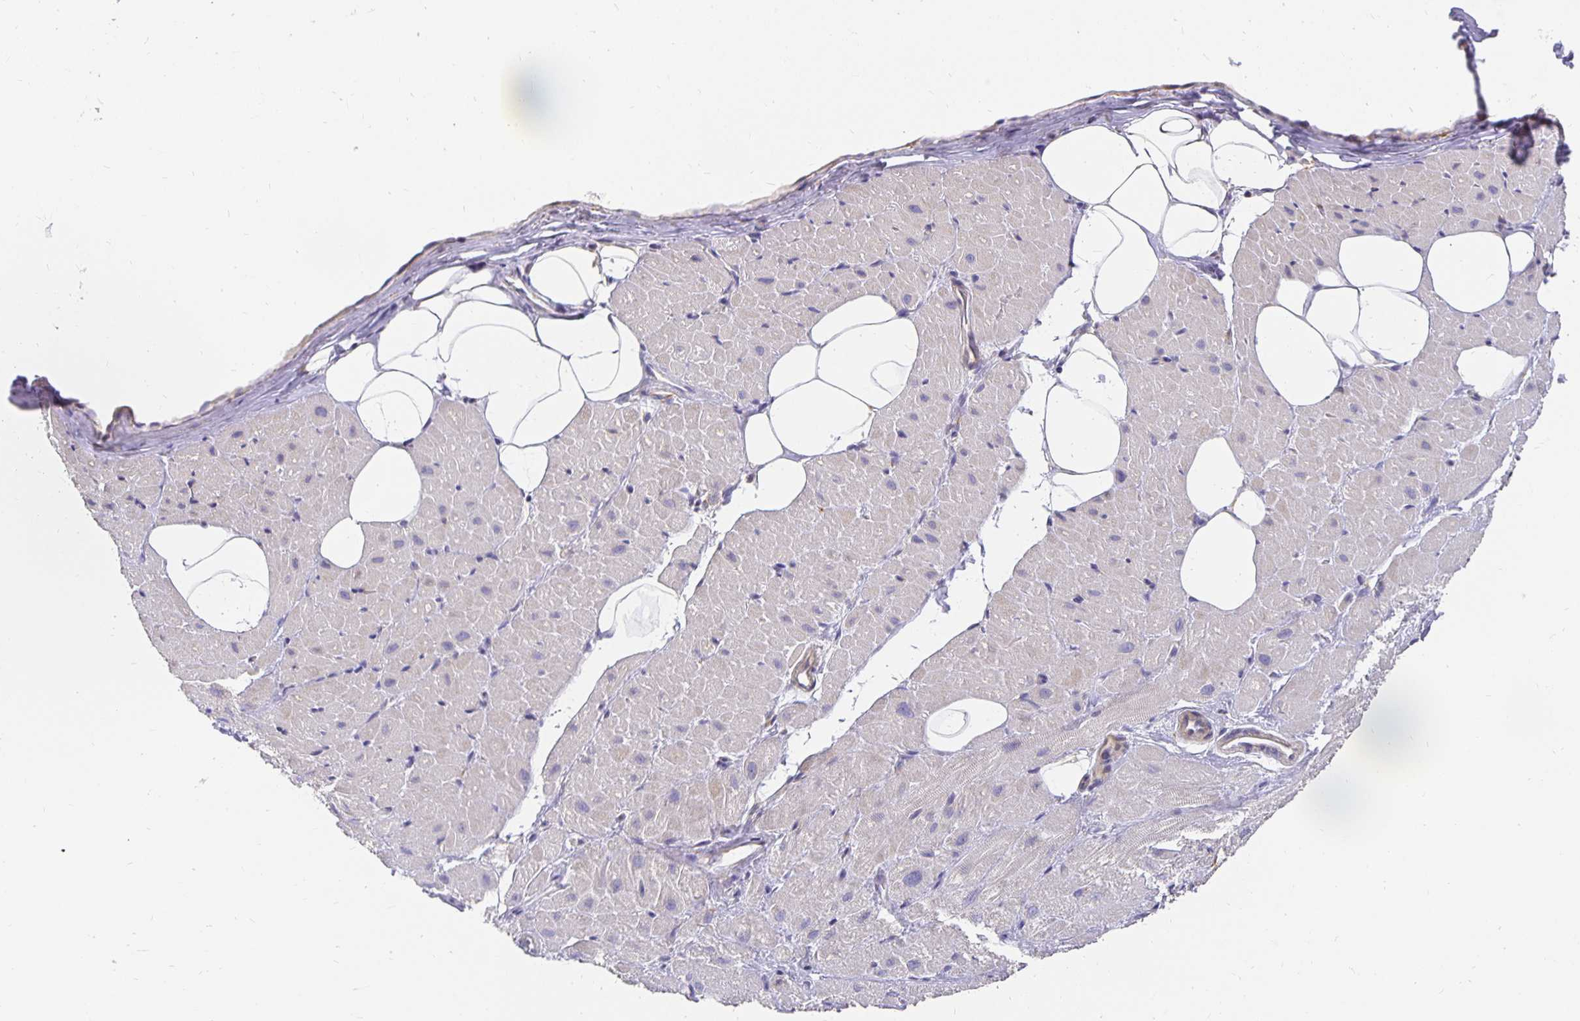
{"staining": {"intensity": "weak", "quantity": "<25%", "location": "cytoplasmic/membranous"}, "tissue": "heart muscle", "cell_type": "Cardiomyocytes", "image_type": "normal", "snomed": [{"axis": "morphology", "description": "Normal tissue, NOS"}, {"axis": "topography", "description": "Heart"}], "caption": "DAB (3,3'-diaminobenzidine) immunohistochemical staining of unremarkable heart muscle displays no significant staining in cardiomyocytes. Nuclei are stained in blue.", "gene": "PLOD1", "patient": {"sex": "male", "age": 62}}